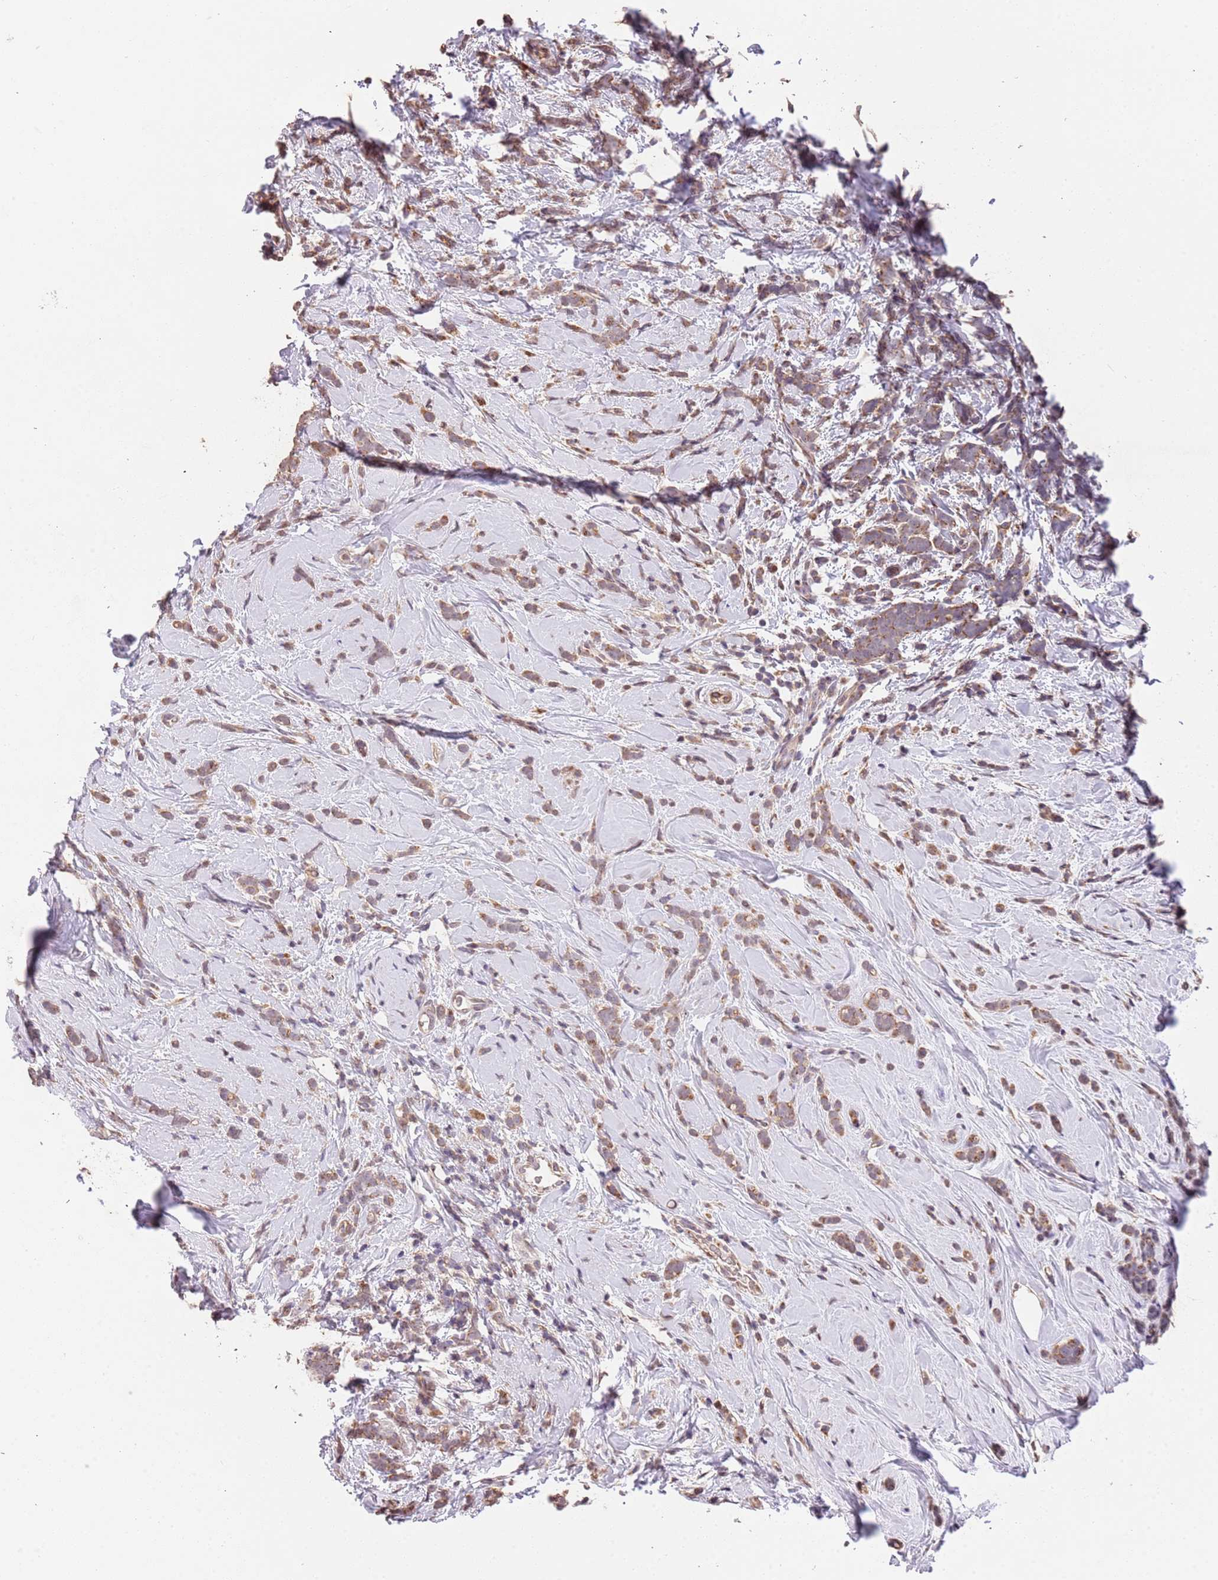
{"staining": {"intensity": "weak", "quantity": ">75%", "location": "cytoplasmic/membranous"}, "tissue": "breast cancer", "cell_type": "Tumor cells", "image_type": "cancer", "snomed": [{"axis": "morphology", "description": "Lobular carcinoma"}, {"axis": "topography", "description": "Breast"}], "caption": "Human breast cancer (lobular carcinoma) stained with a brown dye demonstrates weak cytoplasmic/membranous positive staining in about >75% of tumor cells.", "gene": "SLC16A4", "patient": {"sex": "female", "age": 58}}